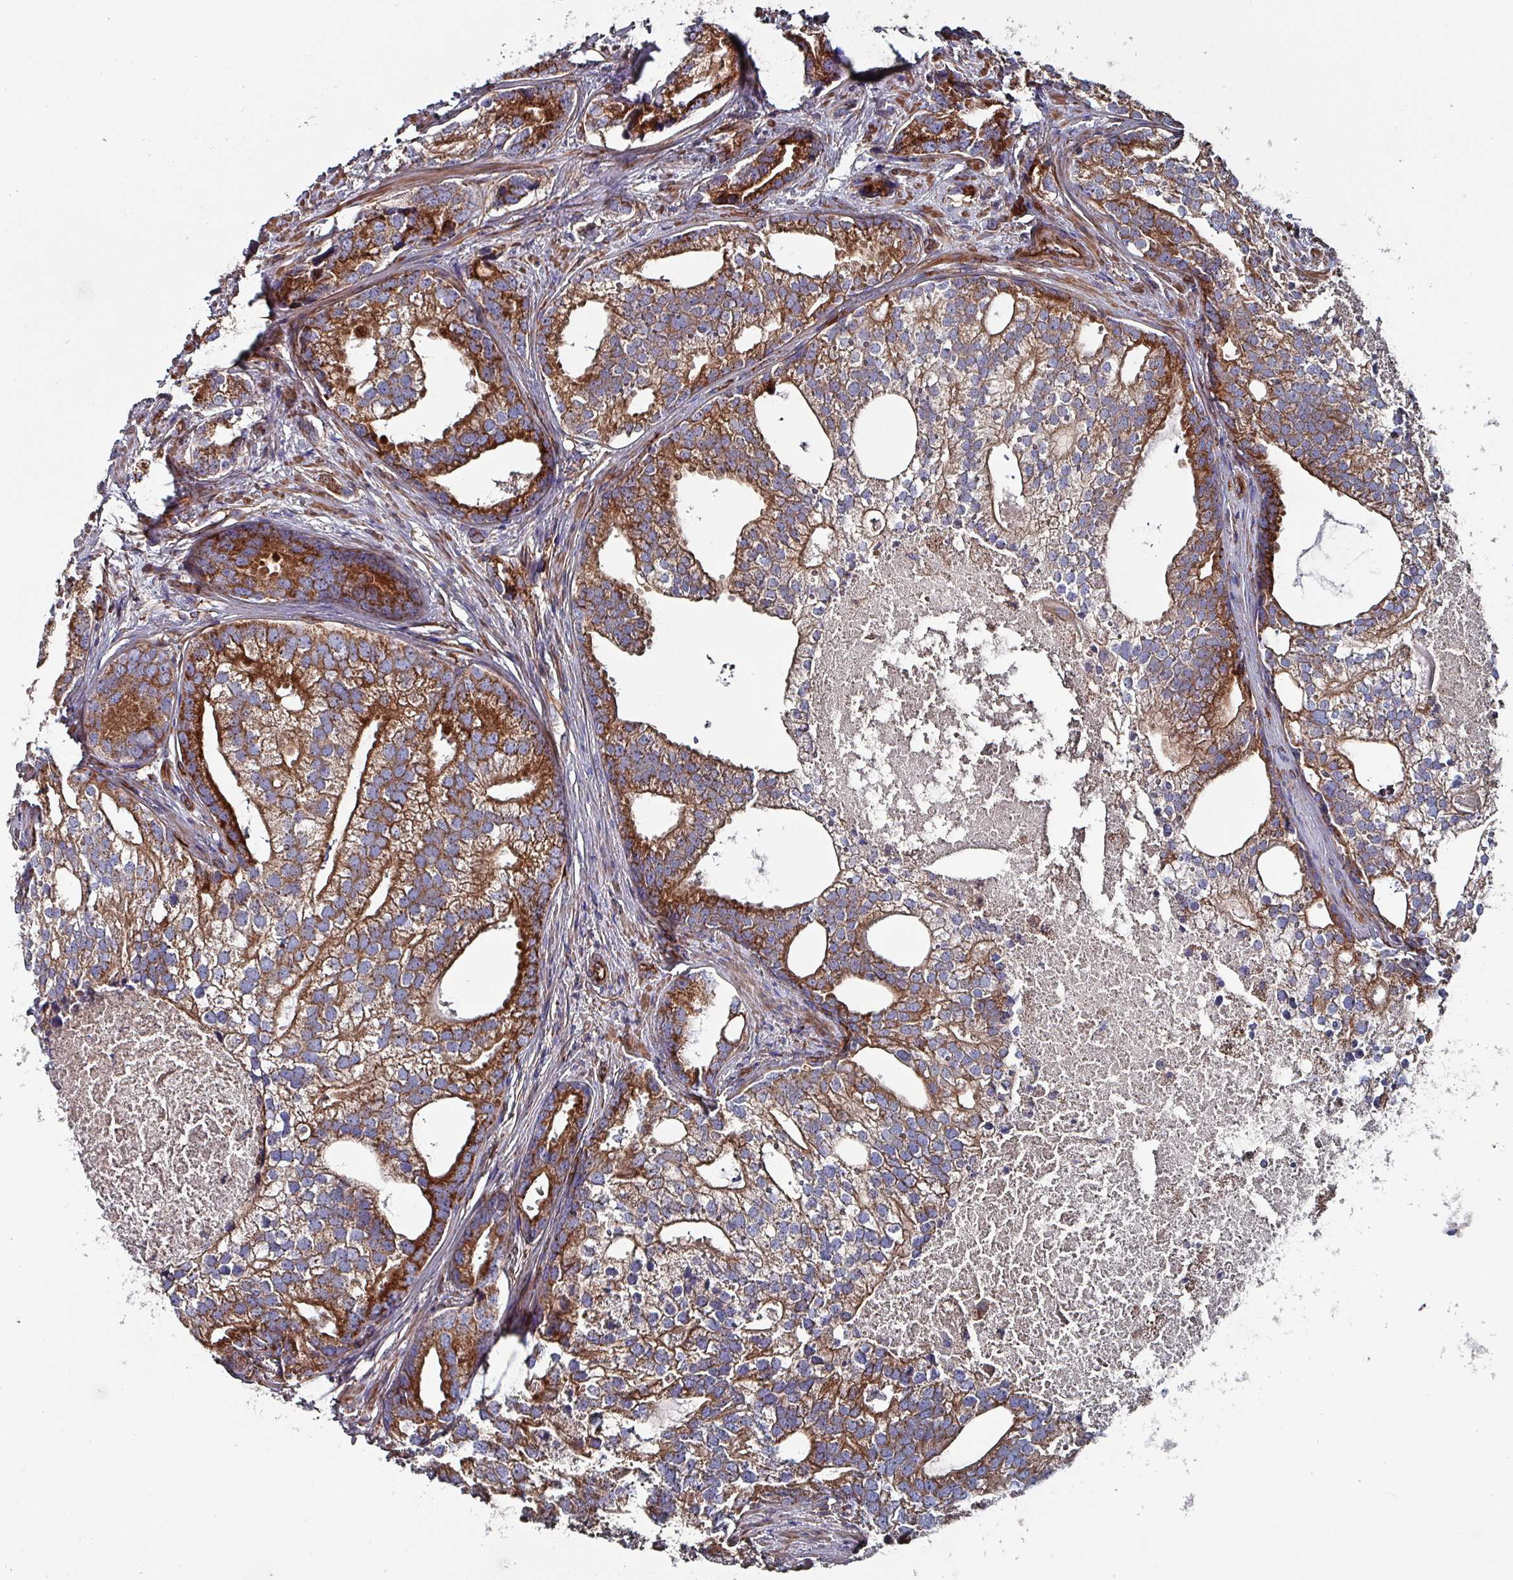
{"staining": {"intensity": "strong", "quantity": "25%-75%", "location": "cytoplasmic/membranous"}, "tissue": "prostate cancer", "cell_type": "Tumor cells", "image_type": "cancer", "snomed": [{"axis": "morphology", "description": "Adenocarcinoma, High grade"}, {"axis": "topography", "description": "Prostate"}], "caption": "Immunohistochemical staining of human prostate adenocarcinoma (high-grade) shows high levels of strong cytoplasmic/membranous protein expression in about 25%-75% of tumor cells.", "gene": "ANO10", "patient": {"sex": "male", "age": 75}}